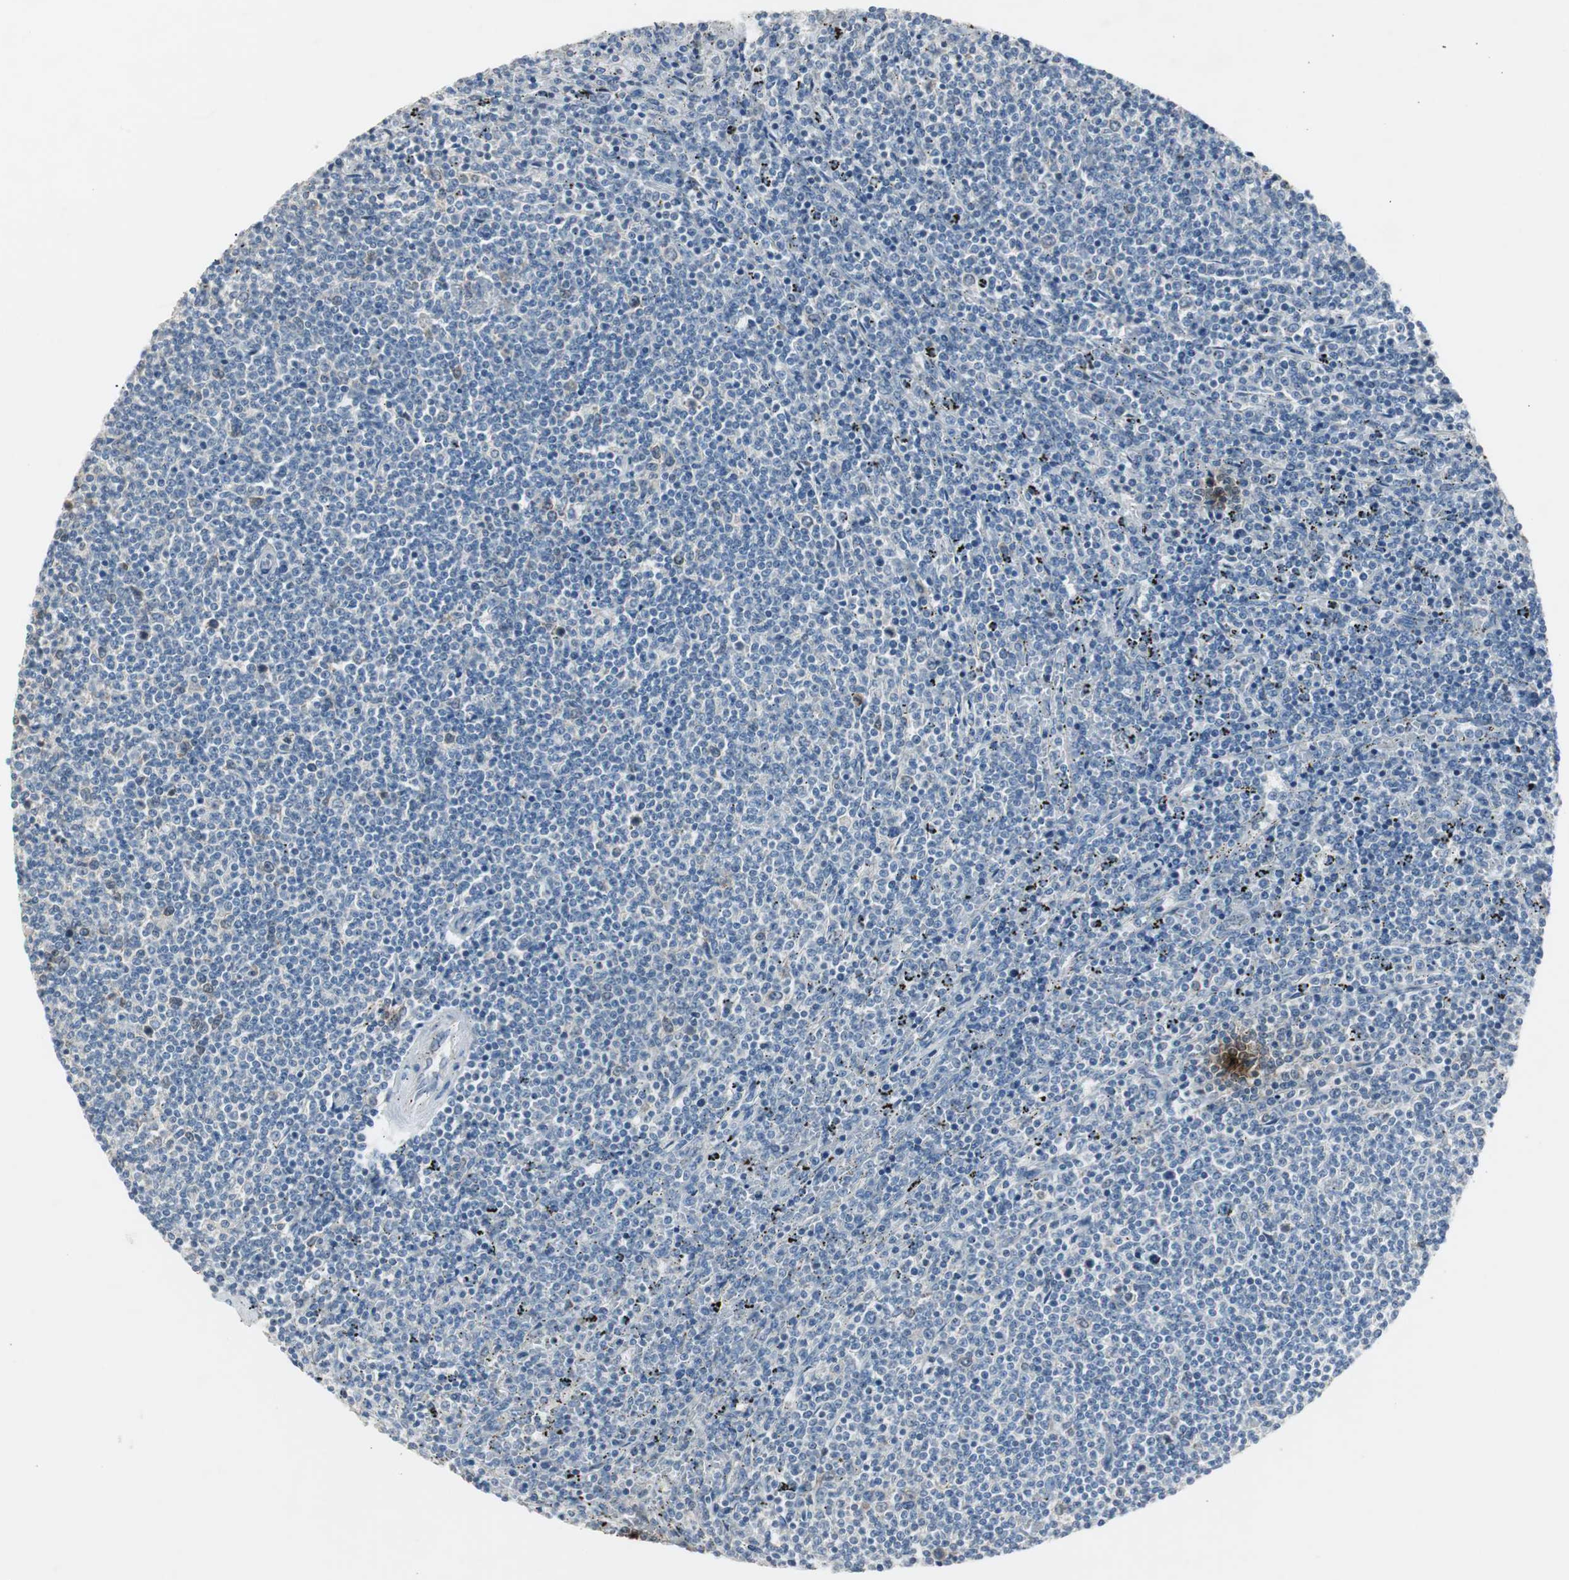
{"staining": {"intensity": "negative", "quantity": "none", "location": "none"}, "tissue": "lymphoma", "cell_type": "Tumor cells", "image_type": "cancer", "snomed": [{"axis": "morphology", "description": "Malignant lymphoma, non-Hodgkin's type, Low grade"}, {"axis": "topography", "description": "Spleen"}], "caption": "A photomicrograph of malignant lymphoma, non-Hodgkin's type (low-grade) stained for a protein reveals no brown staining in tumor cells.", "gene": "TK1", "patient": {"sex": "female", "age": 50}}